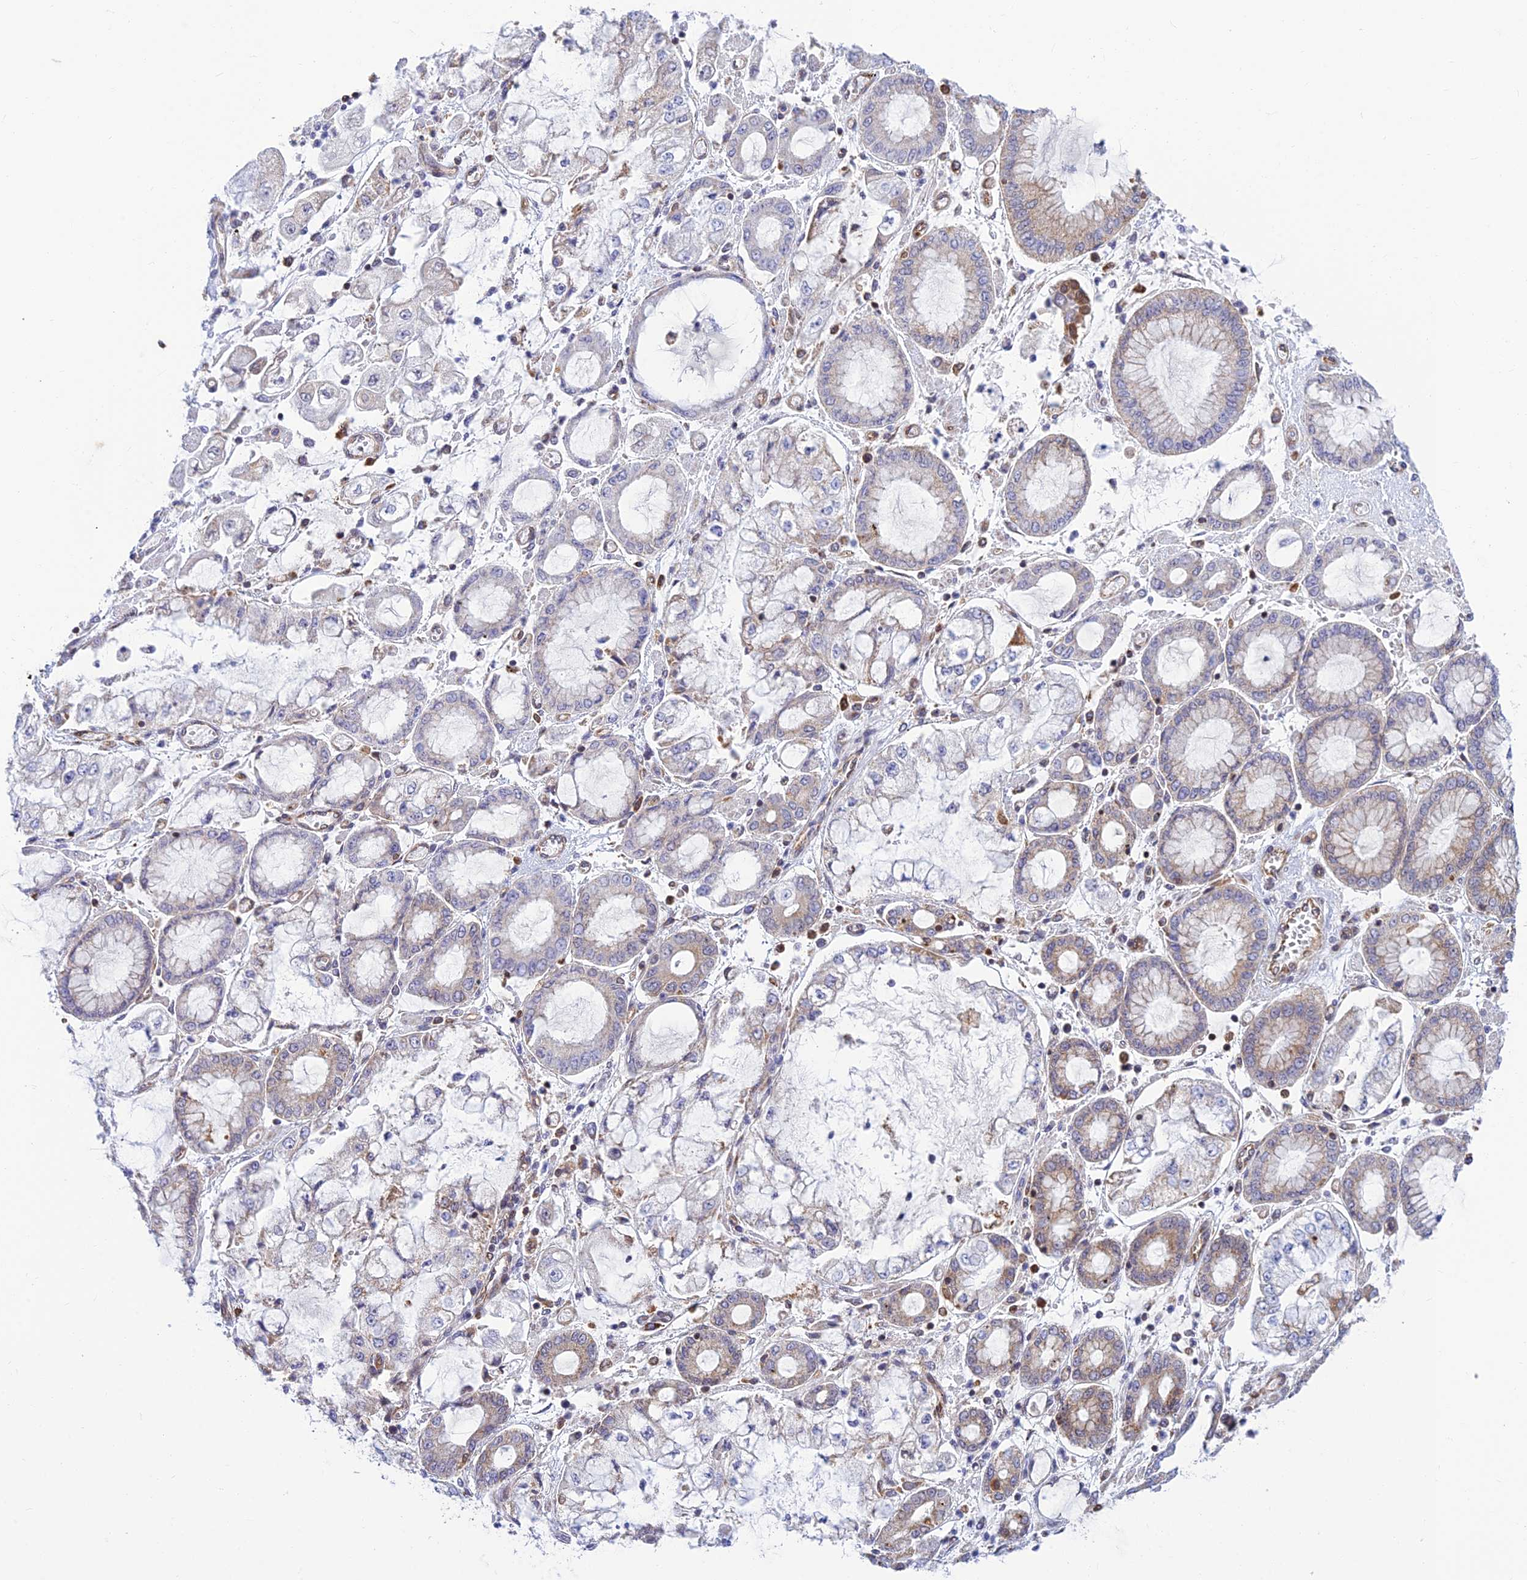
{"staining": {"intensity": "negative", "quantity": "none", "location": "none"}, "tissue": "stomach cancer", "cell_type": "Tumor cells", "image_type": "cancer", "snomed": [{"axis": "morphology", "description": "Adenocarcinoma, NOS"}, {"axis": "topography", "description": "Stomach"}], "caption": "A high-resolution image shows immunohistochemistry (IHC) staining of stomach cancer, which displays no significant positivity in tumor cells.", "gene": "LYSMD2", "patient": {"sex": "male", "age": 76}}